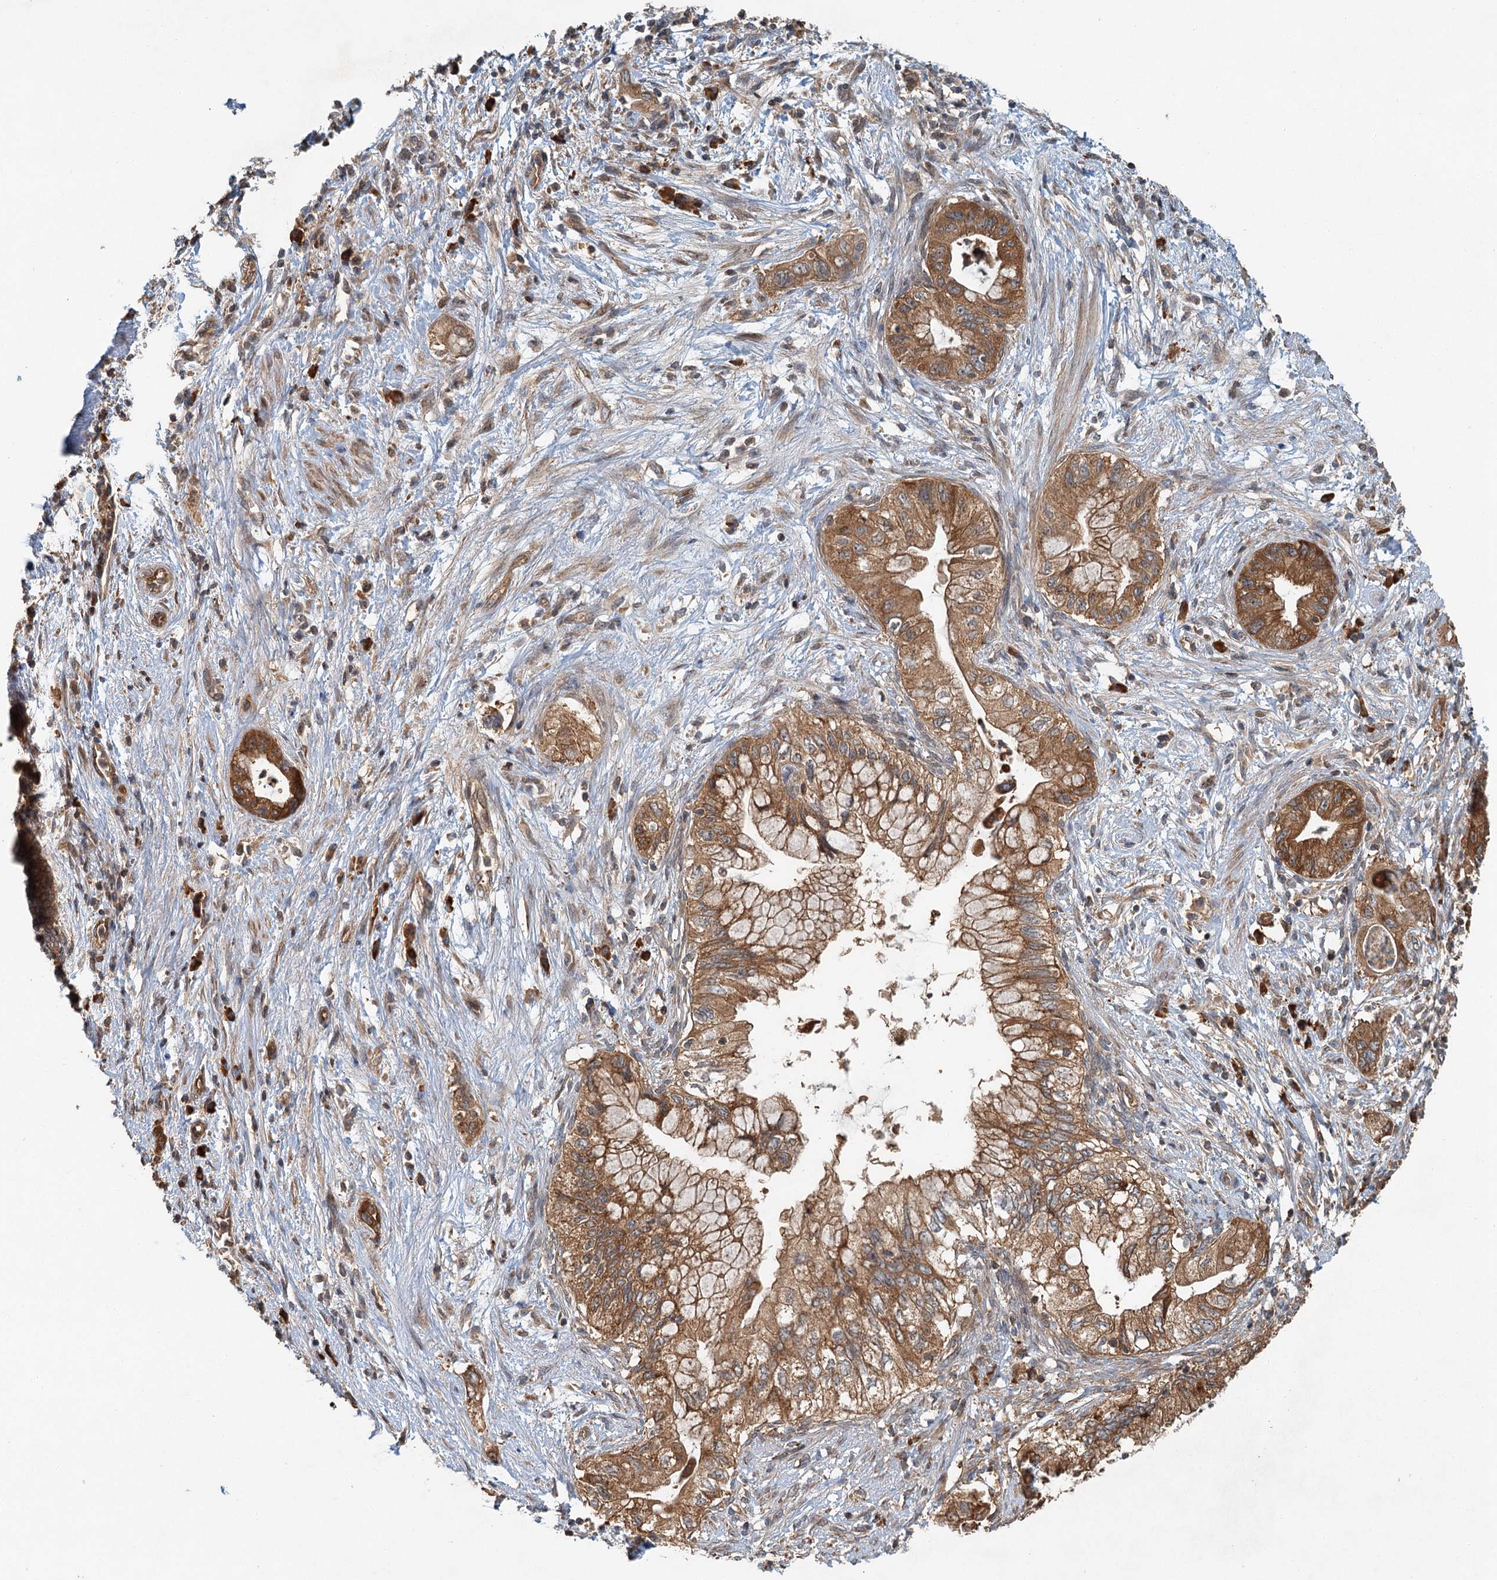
{"staining": {"intensity": "moderate", "quantity": ">75%", "location": "cytoplasmic/membranous"}, "tissue": "pancreatic cancer", "cell_type": "Tumor cells", "image_type": "cancer", "snomed": [{"axis": "morphology", "description": "Adenocarcinoma, NOS"}, {"axis": "topography", "description": "Pancreas"}], "caption": "IHC image of pancreatic adenocarcinoma stained for a protein (brown), which demonstrates medium levels of moderate cytoplasmic/membranous expression in approximately >75% of tumor cells.", "gene": "ZNF527", "patient": {"sex": "female", "age": 73}}